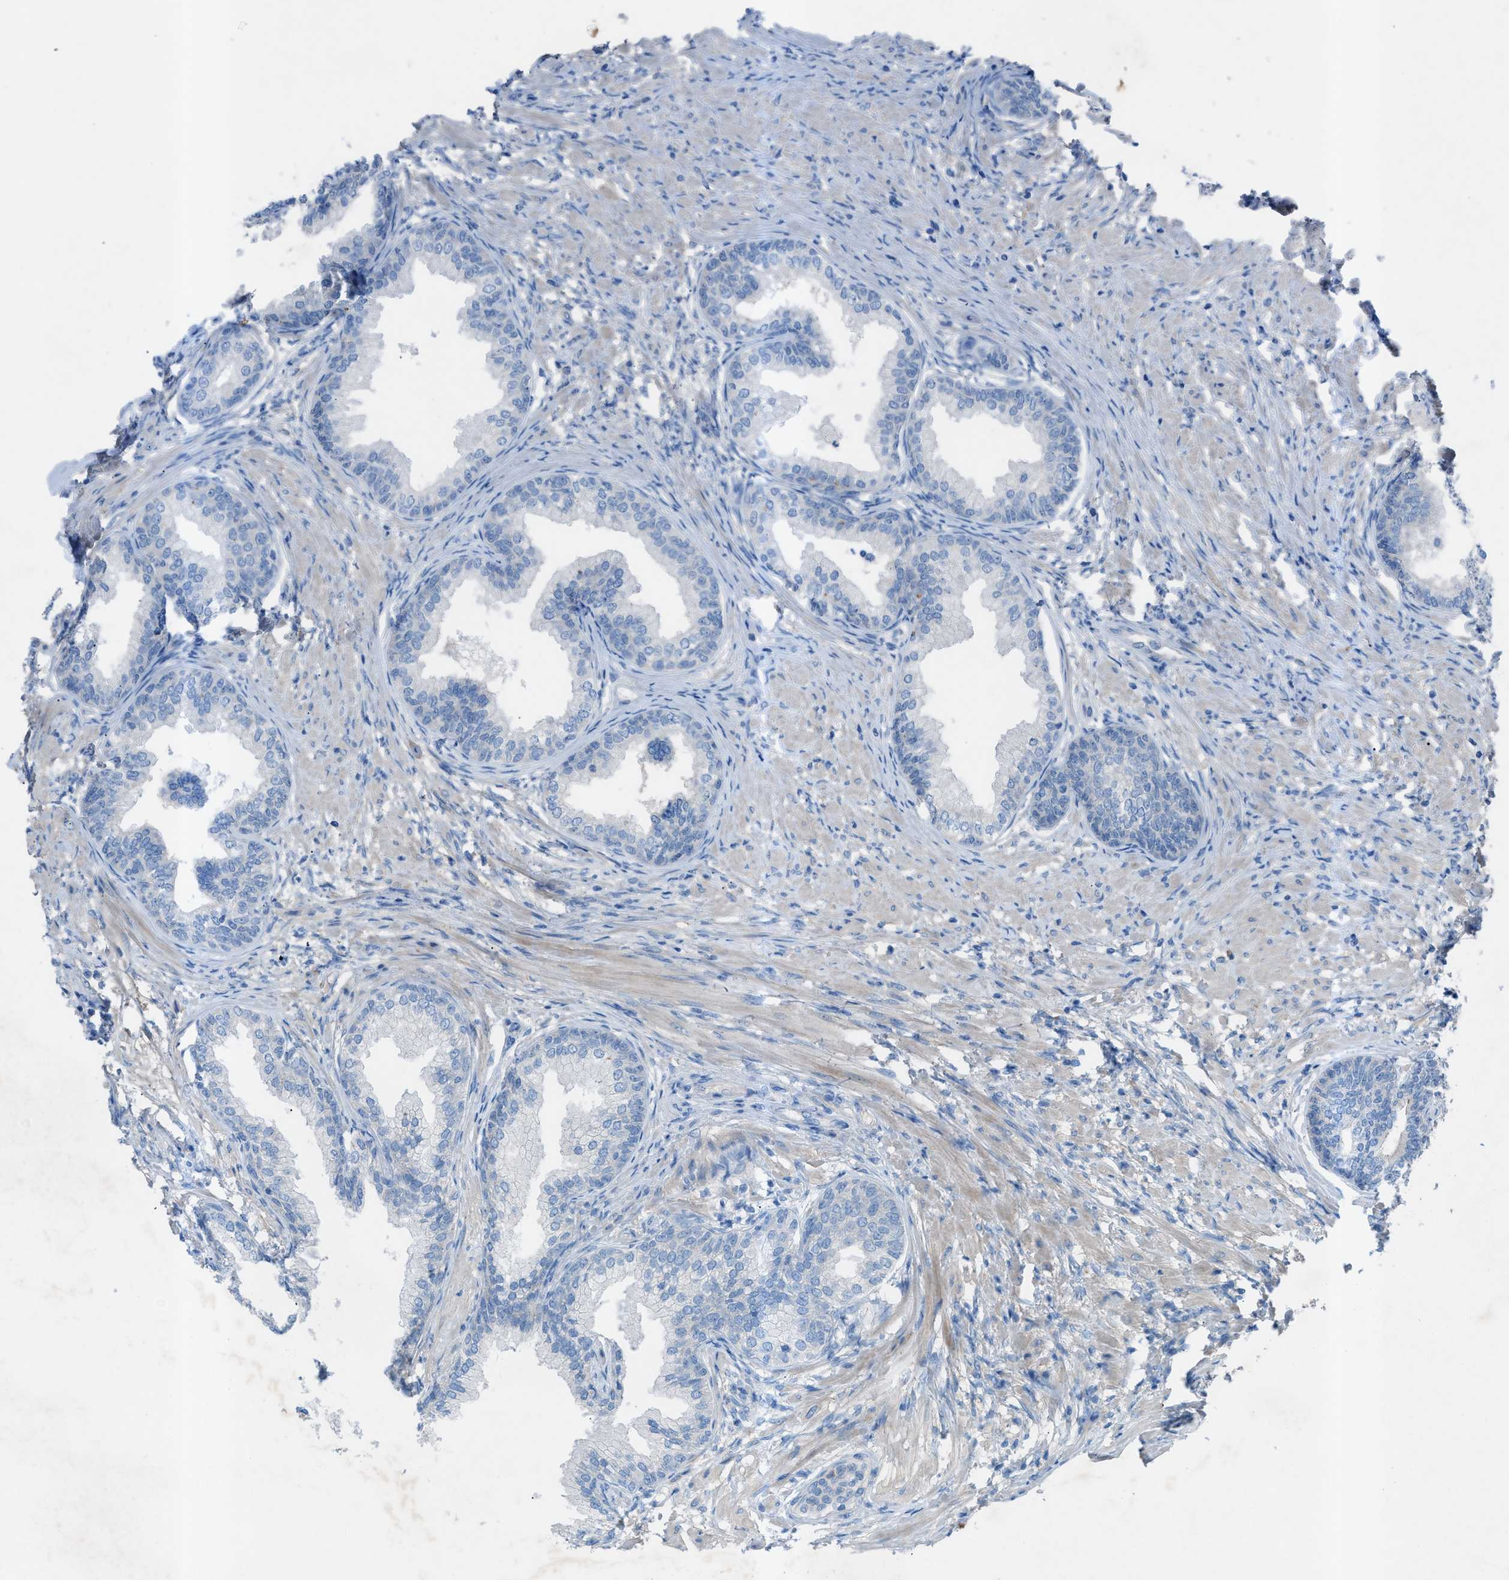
{"staining": {"intensity": "negative", "quantity": "none", "location": "none"}, "tissue": "prostate", "cell_type": "Glandular cells", "image_type": "normal", "snomed": [{"axis": "morphology", "description": "Normal tissue, NOS"}, {"axis": "topography", "description": "Prostate"}], "caption": "There is no significant positivity in glandular cells of prostate.", "gene": "C5AR2", "patient": {"sex": "male", "age": 76}}